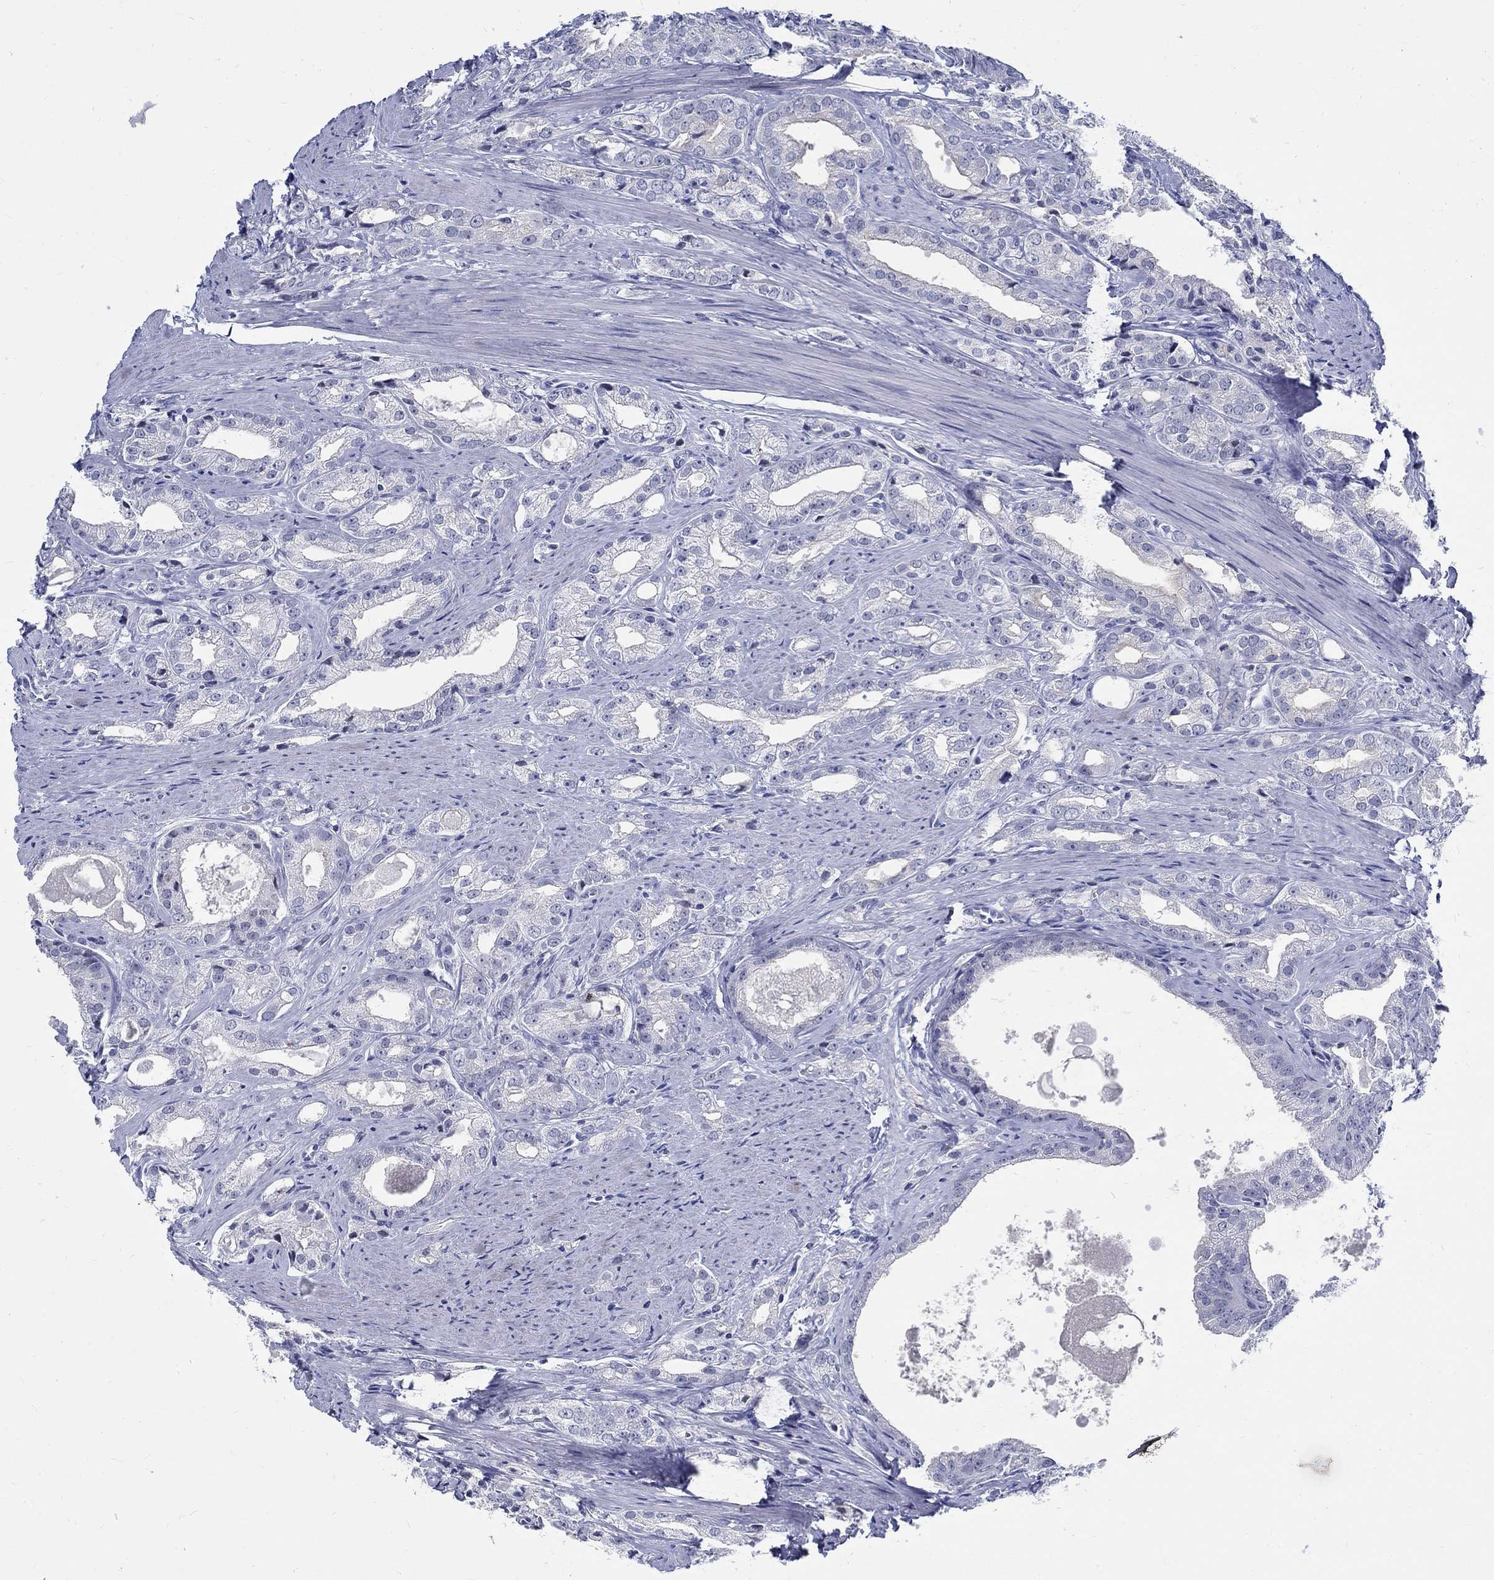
{"staining": {"intensity": "negative", "quantity": "none", "location": "none"}, "tissue": "prostate cancer", "cell_type": "Tumor cells", "image_type": "cancer", "snomed": [{"axis": "morphology", "description": "Adenocarcinoma, NOS"}, {"axis": "morphology", "description": "Adenocarcinoma, High grade"}, {"axis": "topography", "description": "Prostate"}], "caption": "The IHC image has no significant expression in tumor cells of prostate adenocarcinoma (high-grade) tissue. (Stains: DAB (3,3'-diaminobenzidine) immunohistochemistry (IHC) with hematoxylin counter stain, Microscopy: brightfield microscopy at high magnification).", "gene": "BSPRY", "patient": {"sex": "male", "age": 70}}